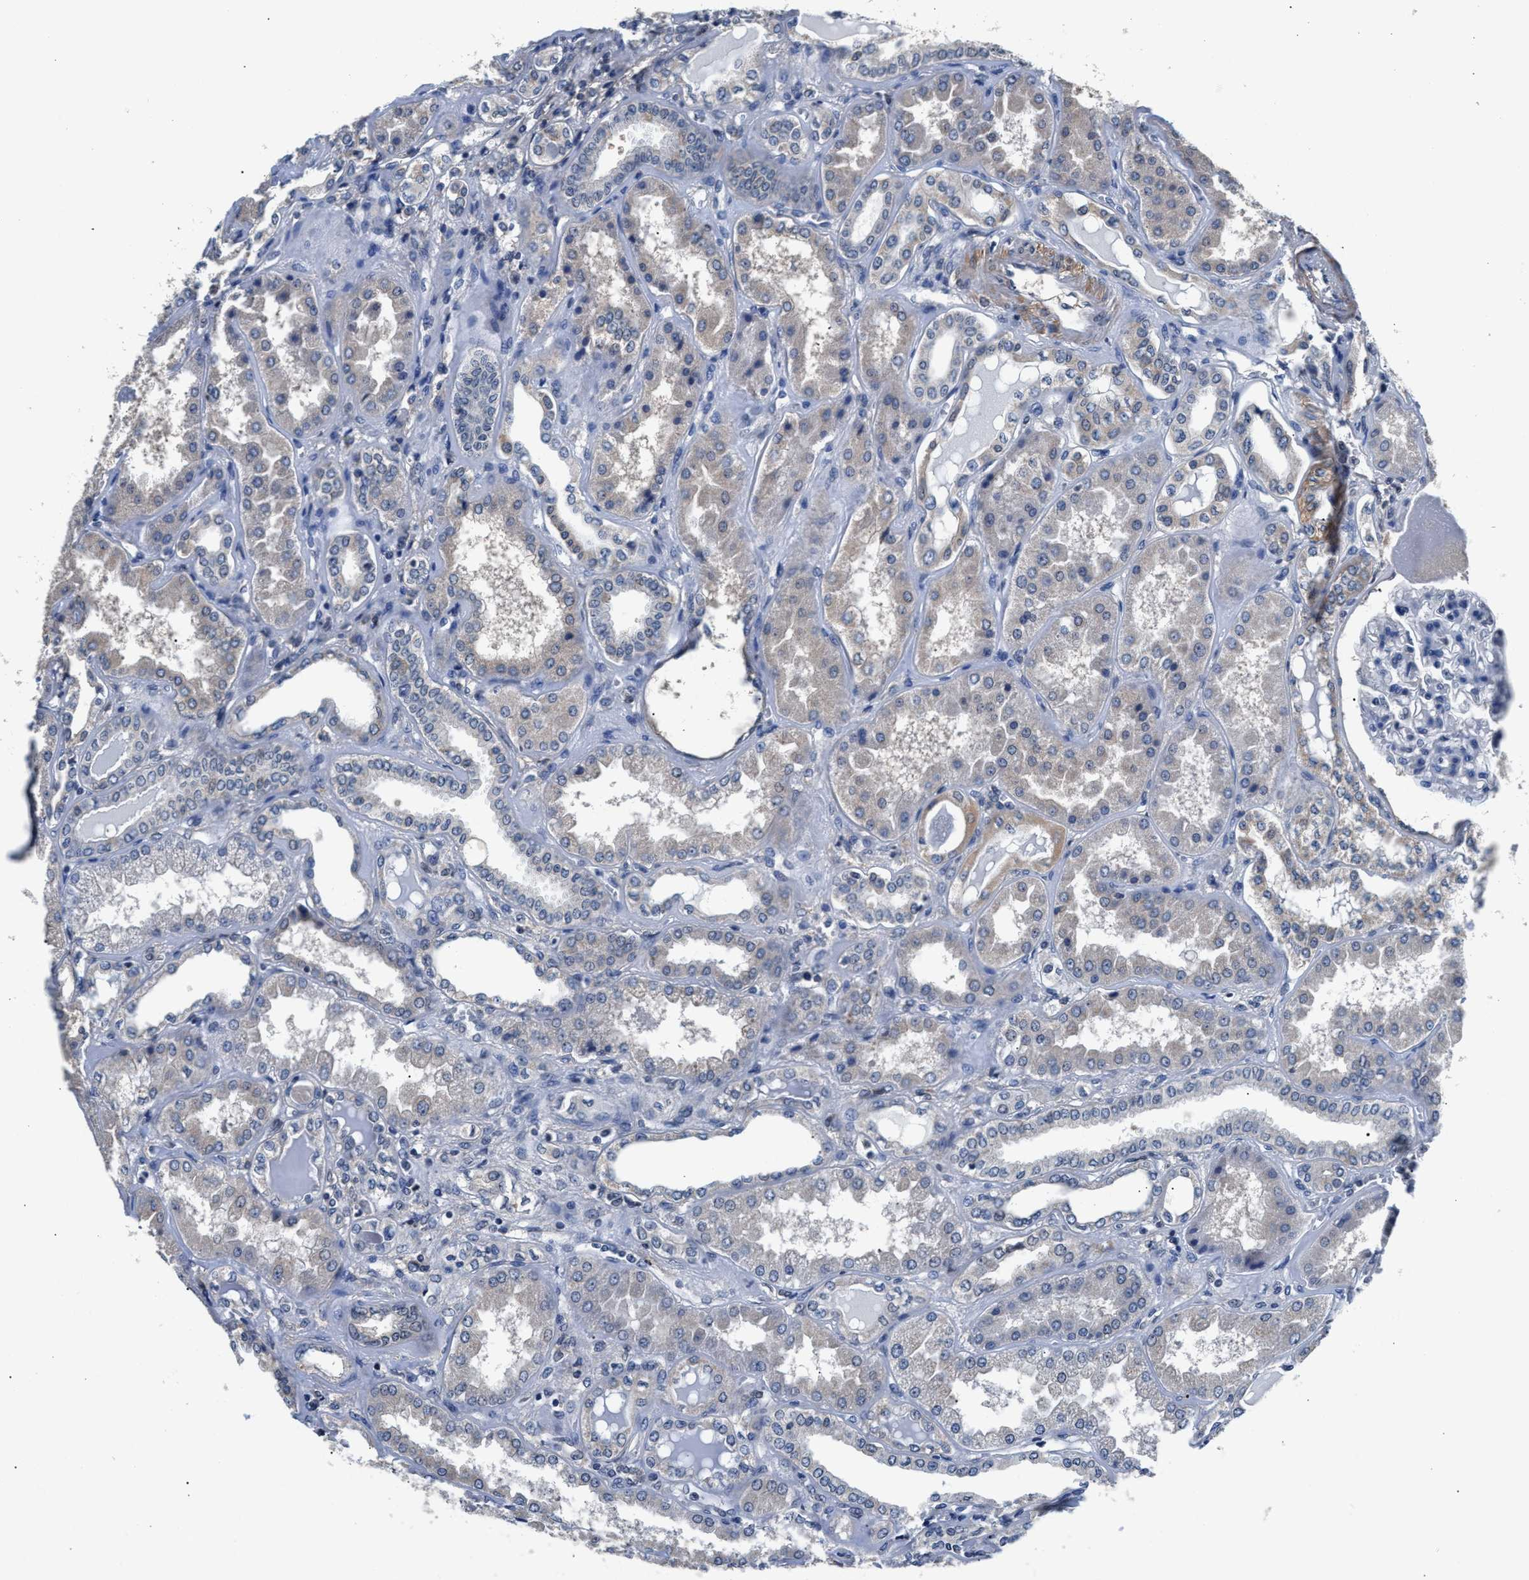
{"staining": {"intensity": "negative", "quantity": "none", "location": "none"}, "tissue": "kidney", "cell_type": "Cells in glomeruli", "image_type": "normal", "snomed": [{"axis": "morphology", "description": "Normal tissue, NOS"}, {"axis": "topography", "description": "Kidney"}], "caption": "IHC micrograph of normal kidney stained for a protein (brown), which displays no expression in cells in glomeruli. The staining is performed using DAB (3,3'-diaminobenzidine) brown chromogen with nuclei counter-stained in using hematoxylin.", "gene": "MYH3", "patient": {"sex": "female", "age": 56}}